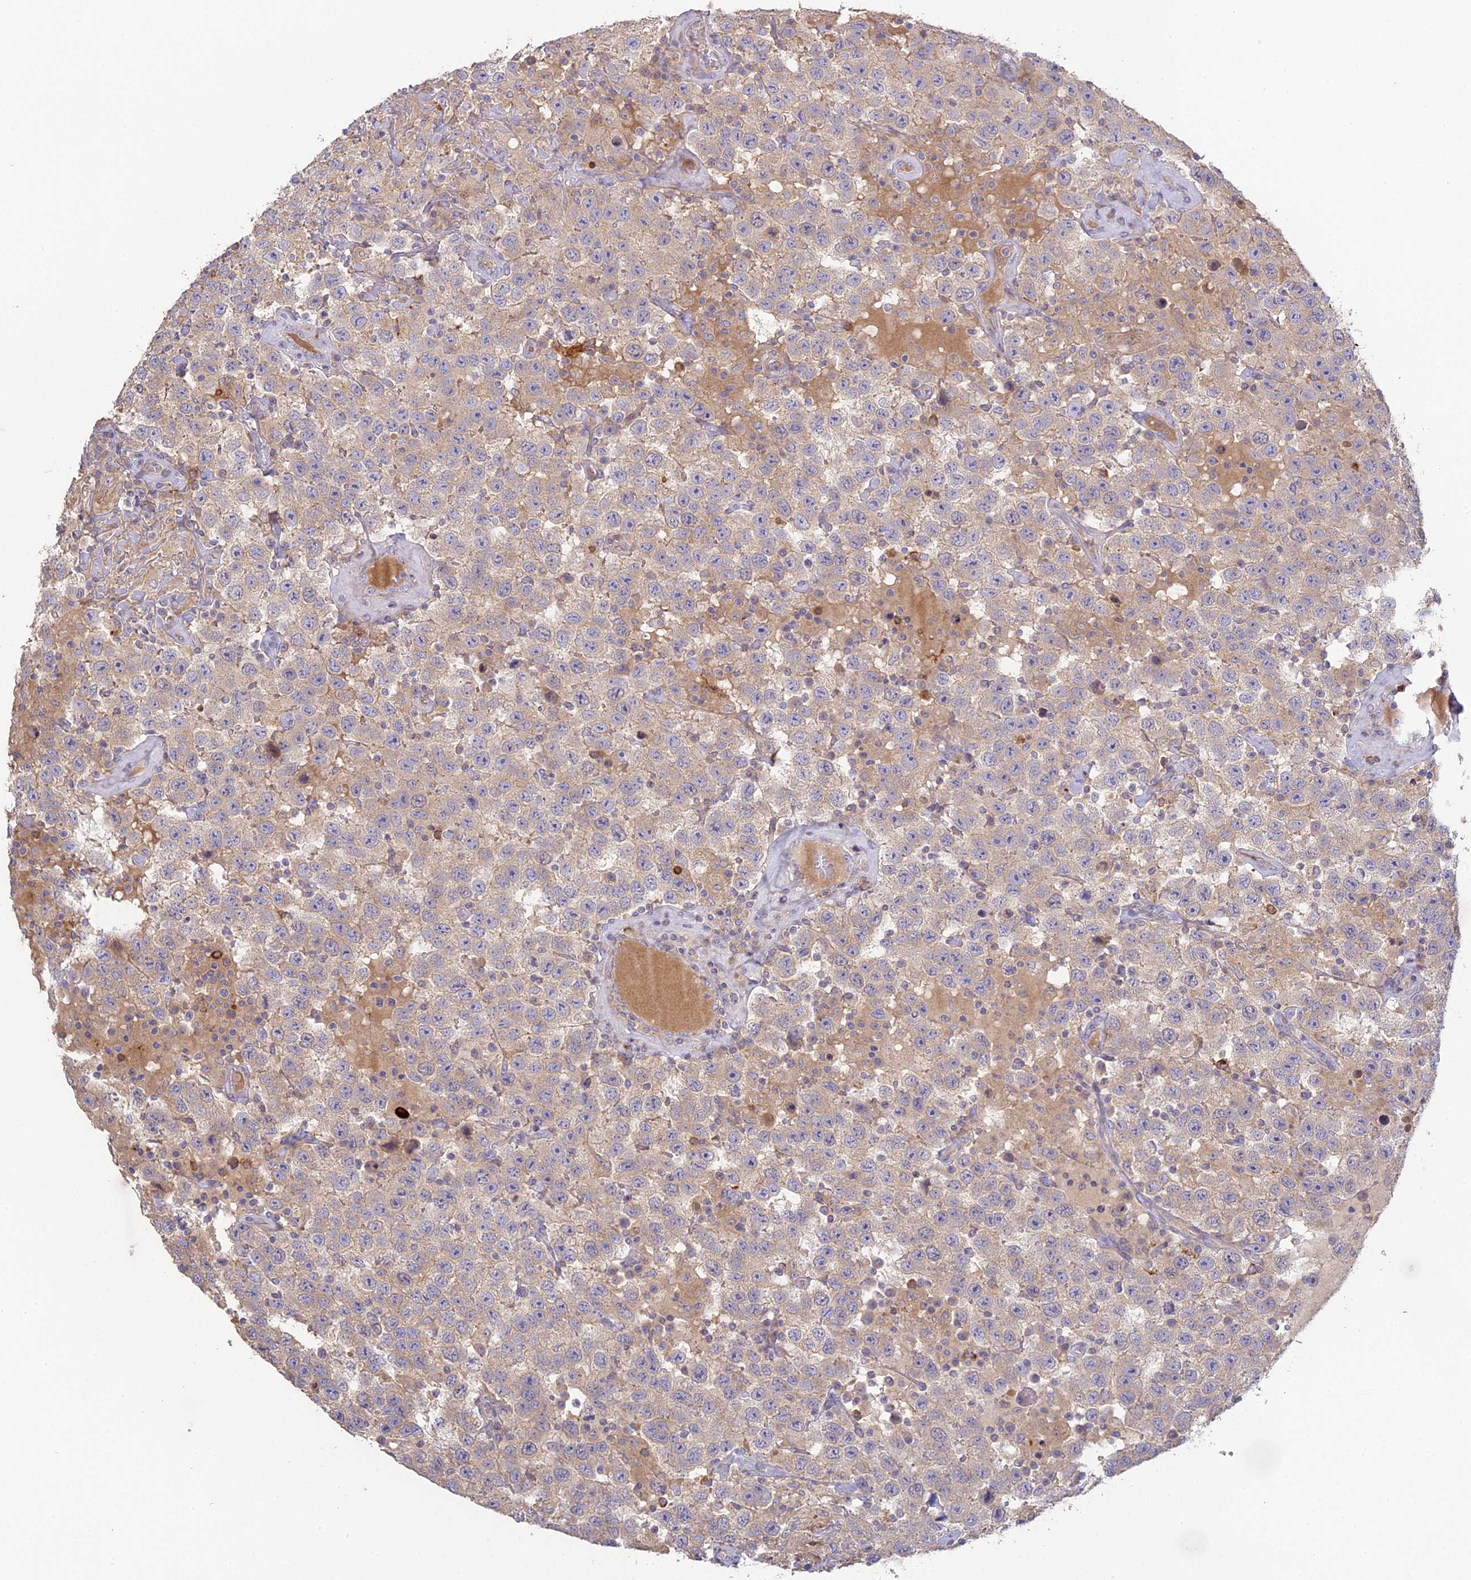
{"staining": {"intensity": "weak", "quantity": "25%-75%", "location": "cytoplasmic/membranous"}, "tissue": "testis cancer", "cell_type": "Tumor cells", "image_type": "cancer", "snomed": [{"axis": "morphology", "description": "Seminoma, NOS"}, {"axis": "topography", "description": "Testis"}], "caption": "The image shows a brown stain indicating the presence of a protein in the cytoplasmic/membranous of tumor cells in testis cancer.", "gene": "SFT2D2", "patient": {"sex": "male", "age": 41}}